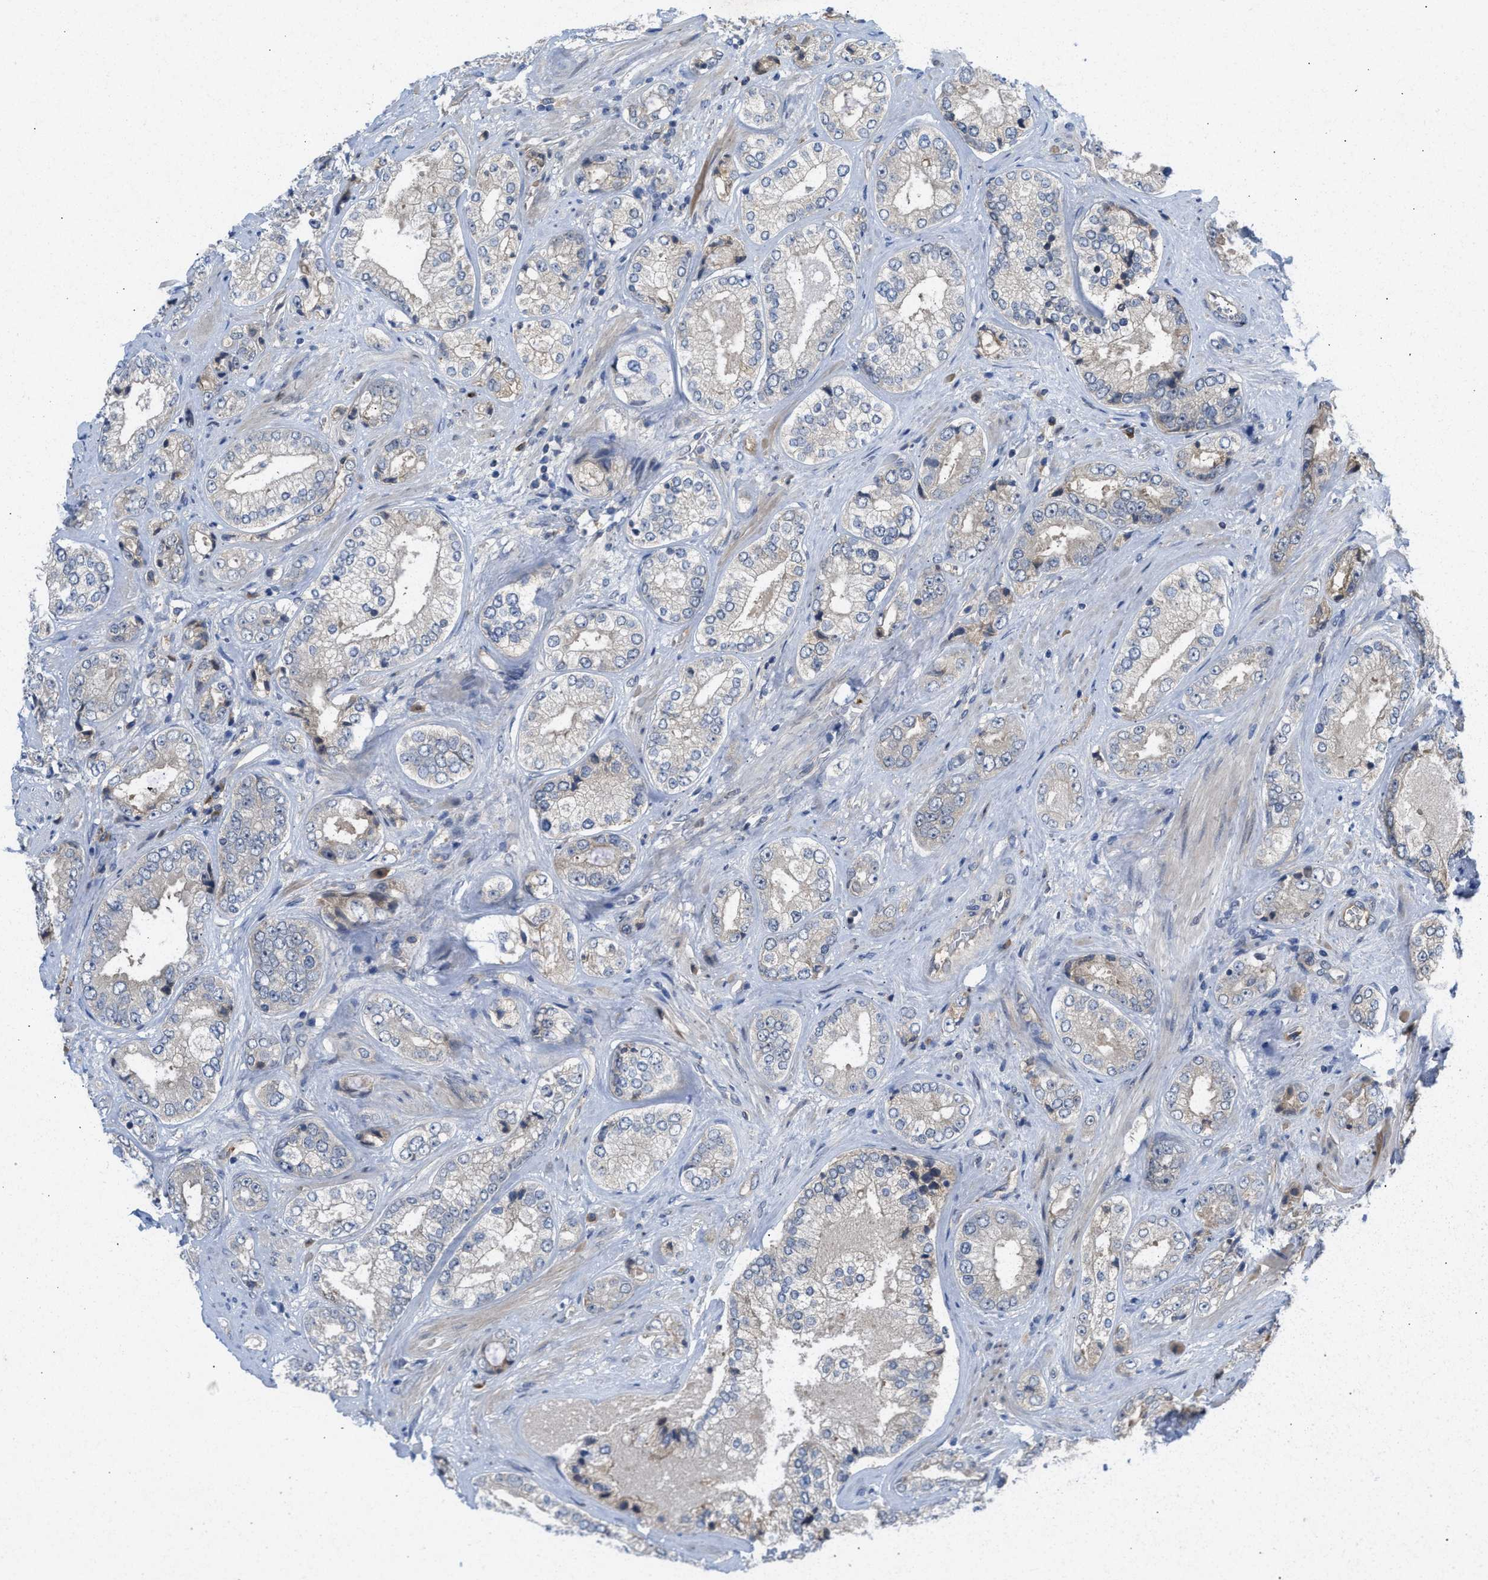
{"staining": {"intensity": "negative", "quantity": "none", "location": "none"}, "tissue": "prostate cancer", "cell_type": "Tumor cells", "image_type": "cancer", "snomed": [{"axis": "morphology", "description": "Adenocarcinoma, High grade"}, {"axis": "topography", "description": "Prostate"}], "caption": "This photomicrograph is of prostate cancer (adenocarcinoma (high-grade)) stained with immunohistochemistry (IHC) to label a protein in brown with the nuclei are counter-stained blue. There is no staining in tumor cells.", "gene": "ZNF251", "patient": {"sex": "male", "age": 61}}